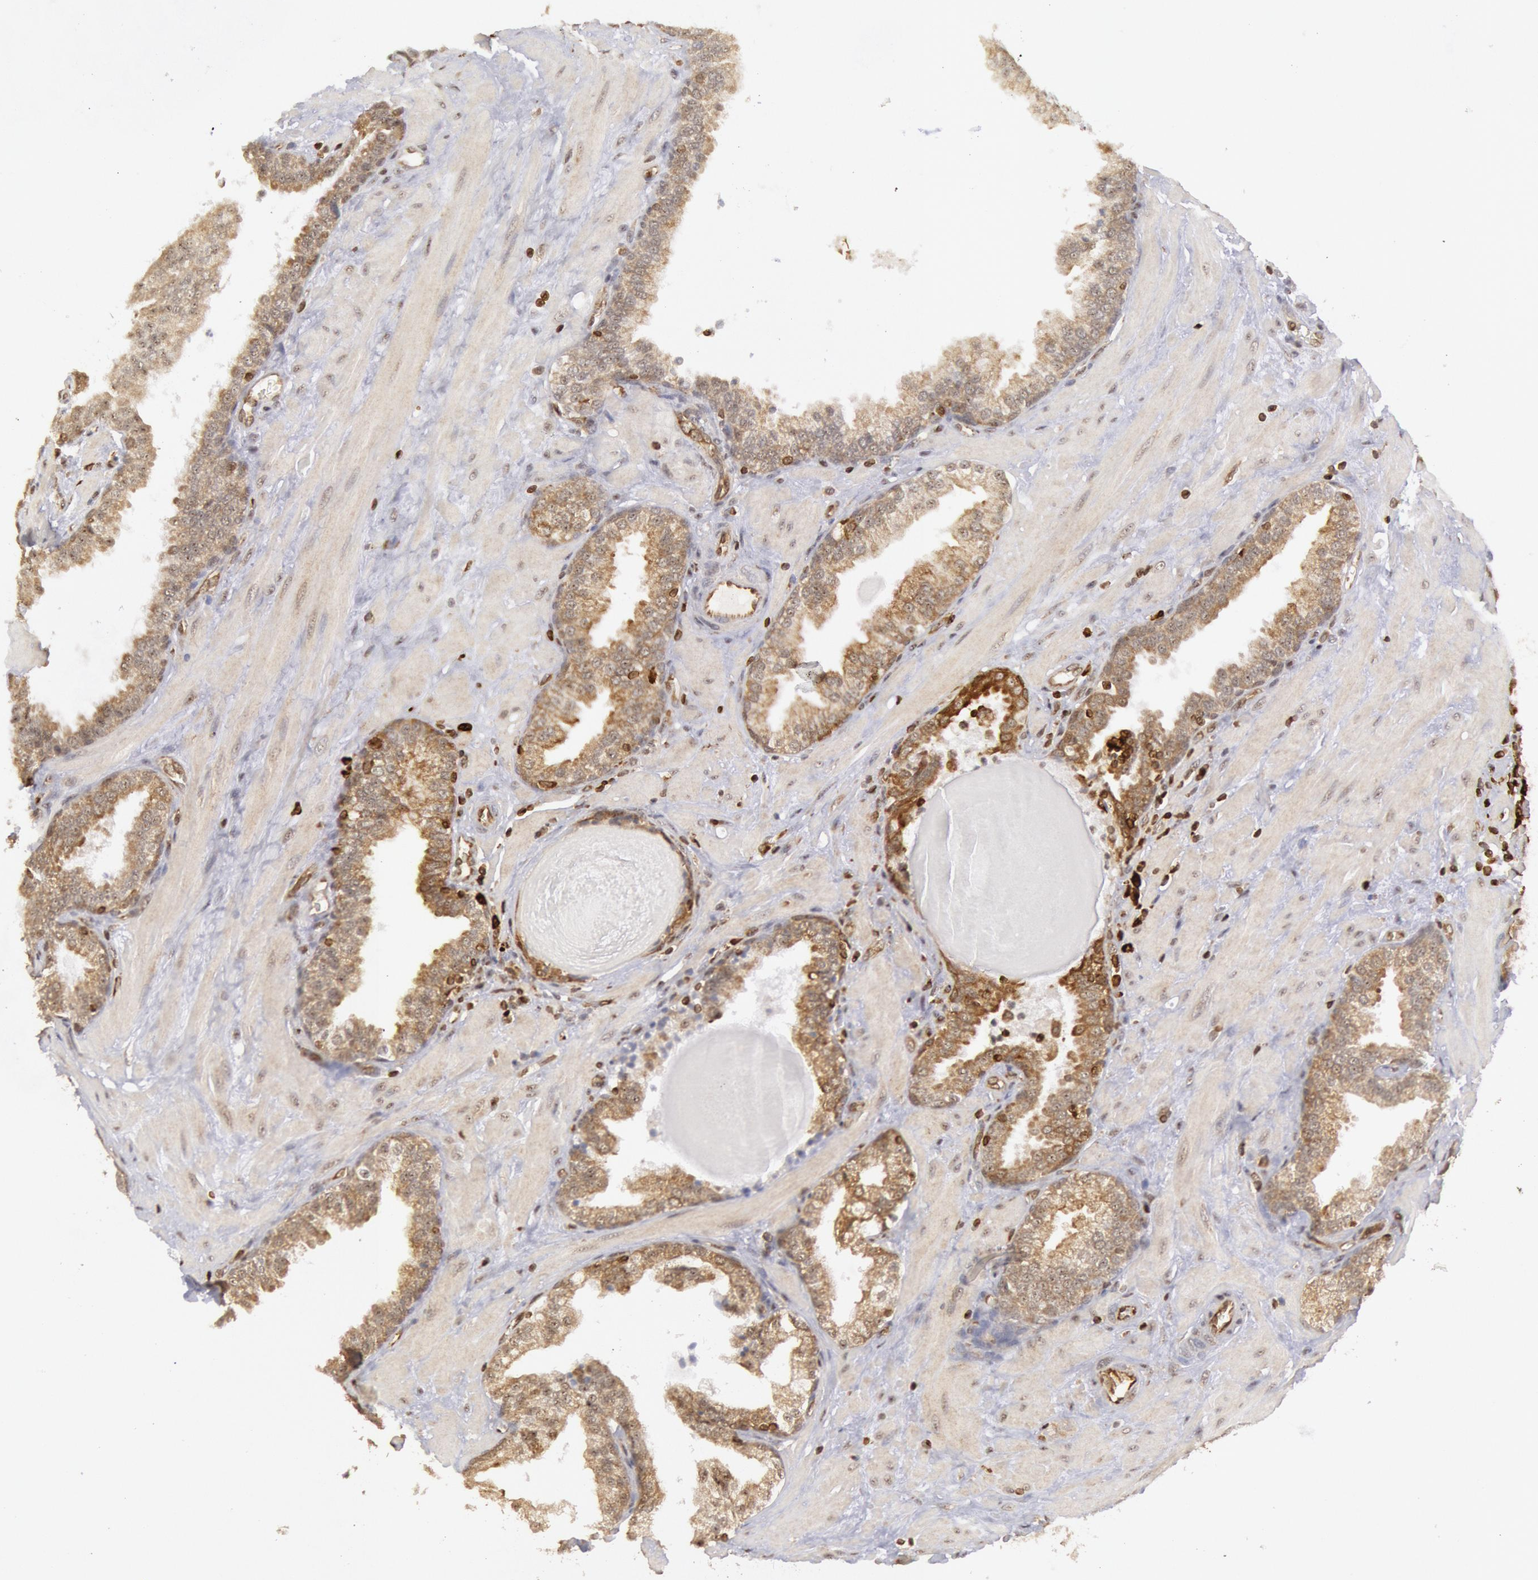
{"staining": {"intensity": "weak", "quantity": ">75%", "location": "cytoplasmic/membranous"}, "tissue": "prostate", "cell_type": "Glandular cells", "image_type": "normal", "snomed": [{"axis": "morphology", "description": "Normal tissue, NOS"}, {"axis": "topography", "description": "Prostate"}], "caption": "IHC (DAB (3,3'-diaminobenzidine)) staining of normal human prostate displays weak cytoplasmic/membranous protein positivity in about >75% of glandular cells. Using DAB (brown) and hematoxylin (blue) stains, captured at high magnification using brightfield microscopy.", "gene": "ENSG00000250264", "patient": {"sex": "male", "age": 51}}